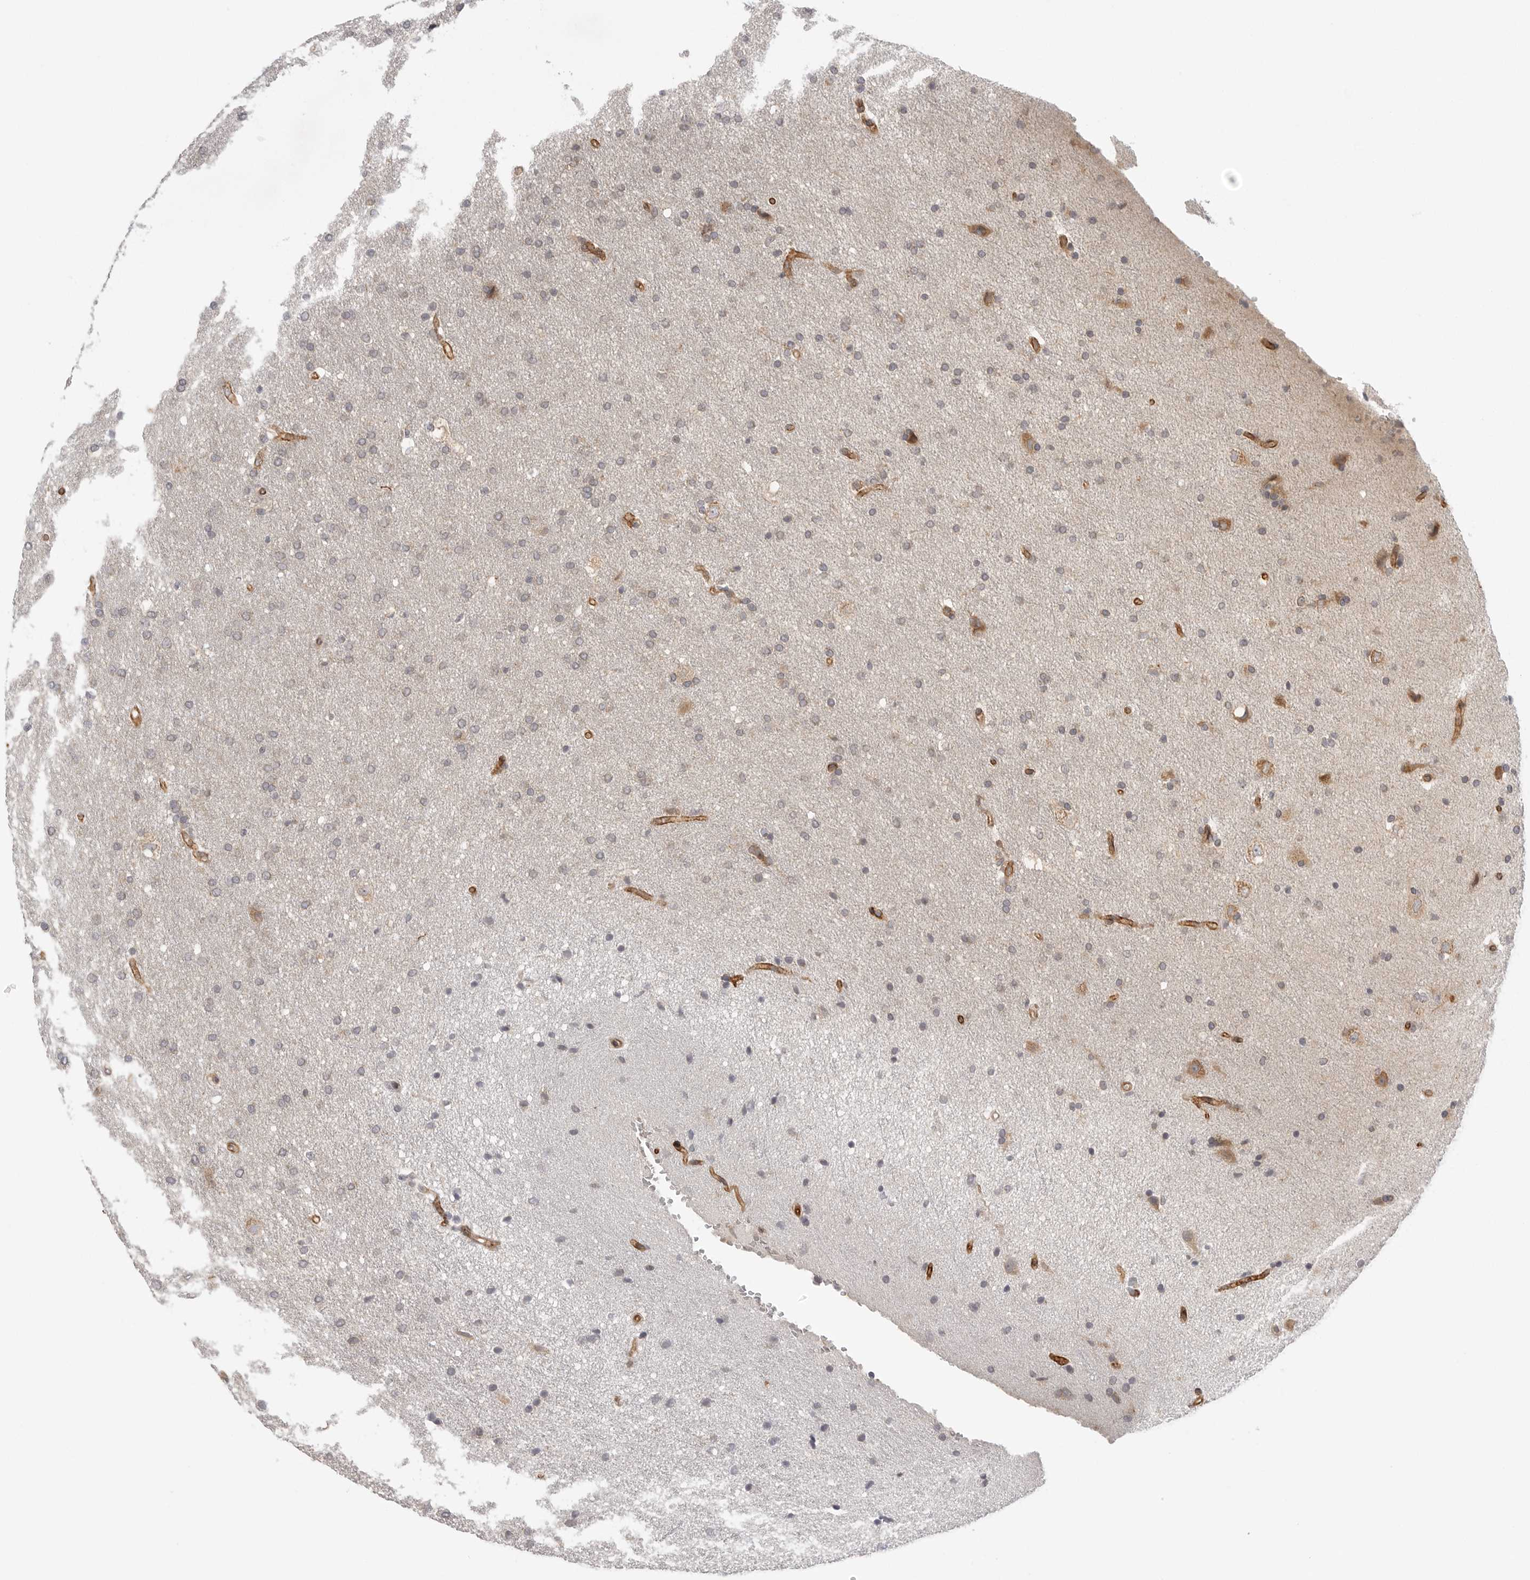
{"staining": {"intensity": "negative", "quantity": "none", "location": "none"}, "tissue": "glioma", "cell_type": "Tumor cells", "image_type": "cancer", "snomed": [{"axis": "morphology", "description": "Glioma, malignant, Low grade"}, {"axis": "topography", "description": "Brain"}], "caption": "This is a histopathology image of immunohistochemistry (IHC) staining of glioma, which shows no positivity in tumor cells.", "gene": "CCPG1", "patient": {"sex": "female", "age": 37}}